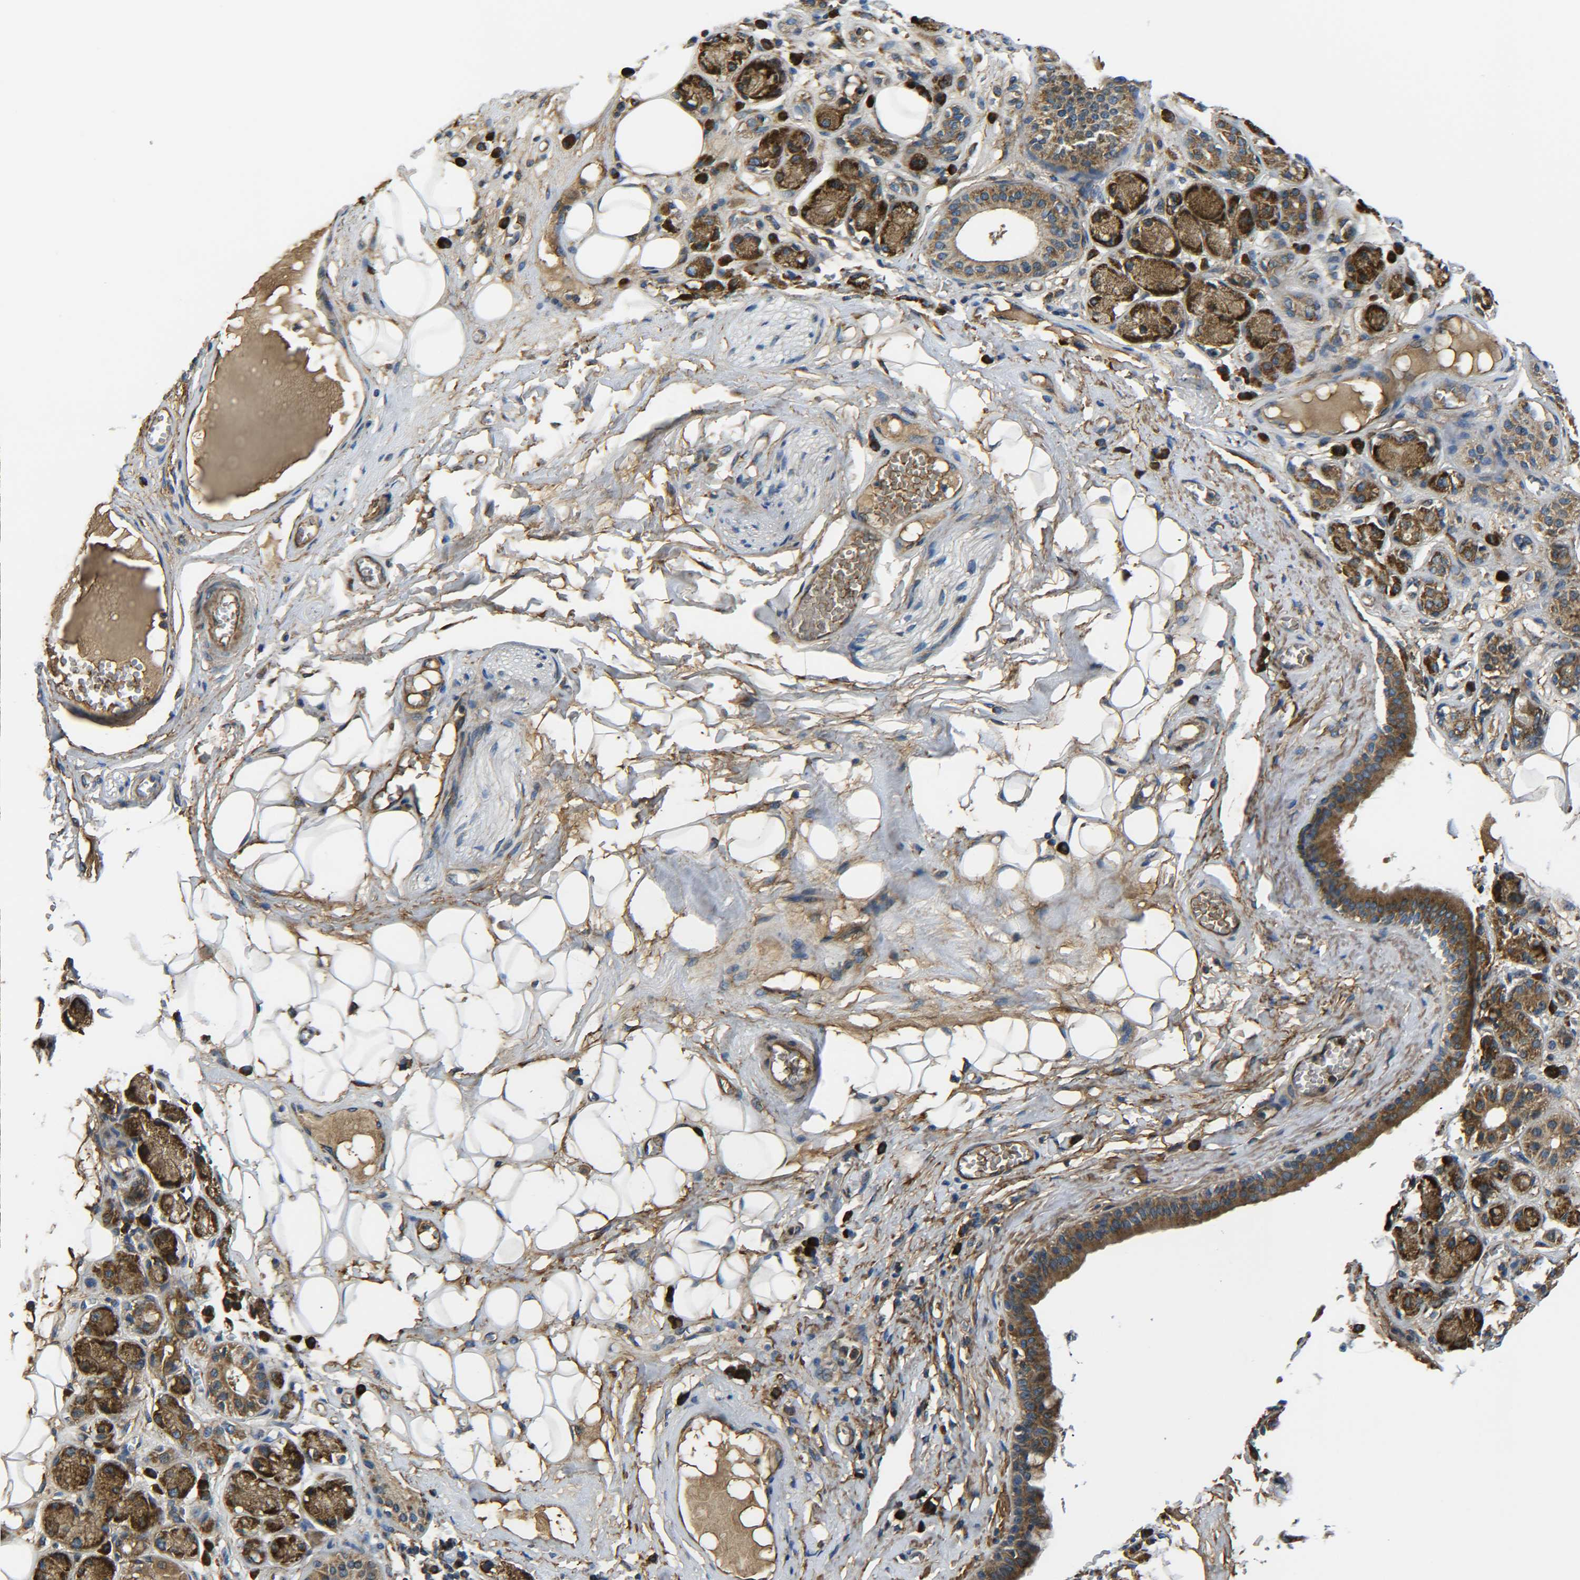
{"staining": {"intensity": "weak", "quantity": "25%-75%", "location": "cytoplasmic/membranous"}, "tissue": "adipose tissue", "cell_type": "Adipocytes", "image_type": "normal", "snomed": [{"axis": "morphology", "description": "Normal tissue, NOS"}, {"axis": "morphology", "description": "Inflammation, NOS"}, {"axis": "topography", "description": "Salivary gland"}, {"axis": "topography", "description": "Peripheral nerve tissue"}], "caption": "Protein expression analysis of benign adipose tissue shows weak cytoplasmic/membranous staining in about 25%-75% of adipocytes. The staining was performed using DAB (3,3'-diaminobenzidine), with brown indicating positive protein expression. Nuclei are stained blue with hematoxylin.", "gene": "PREB", "patient": {"sex": "female", "age": 75}}